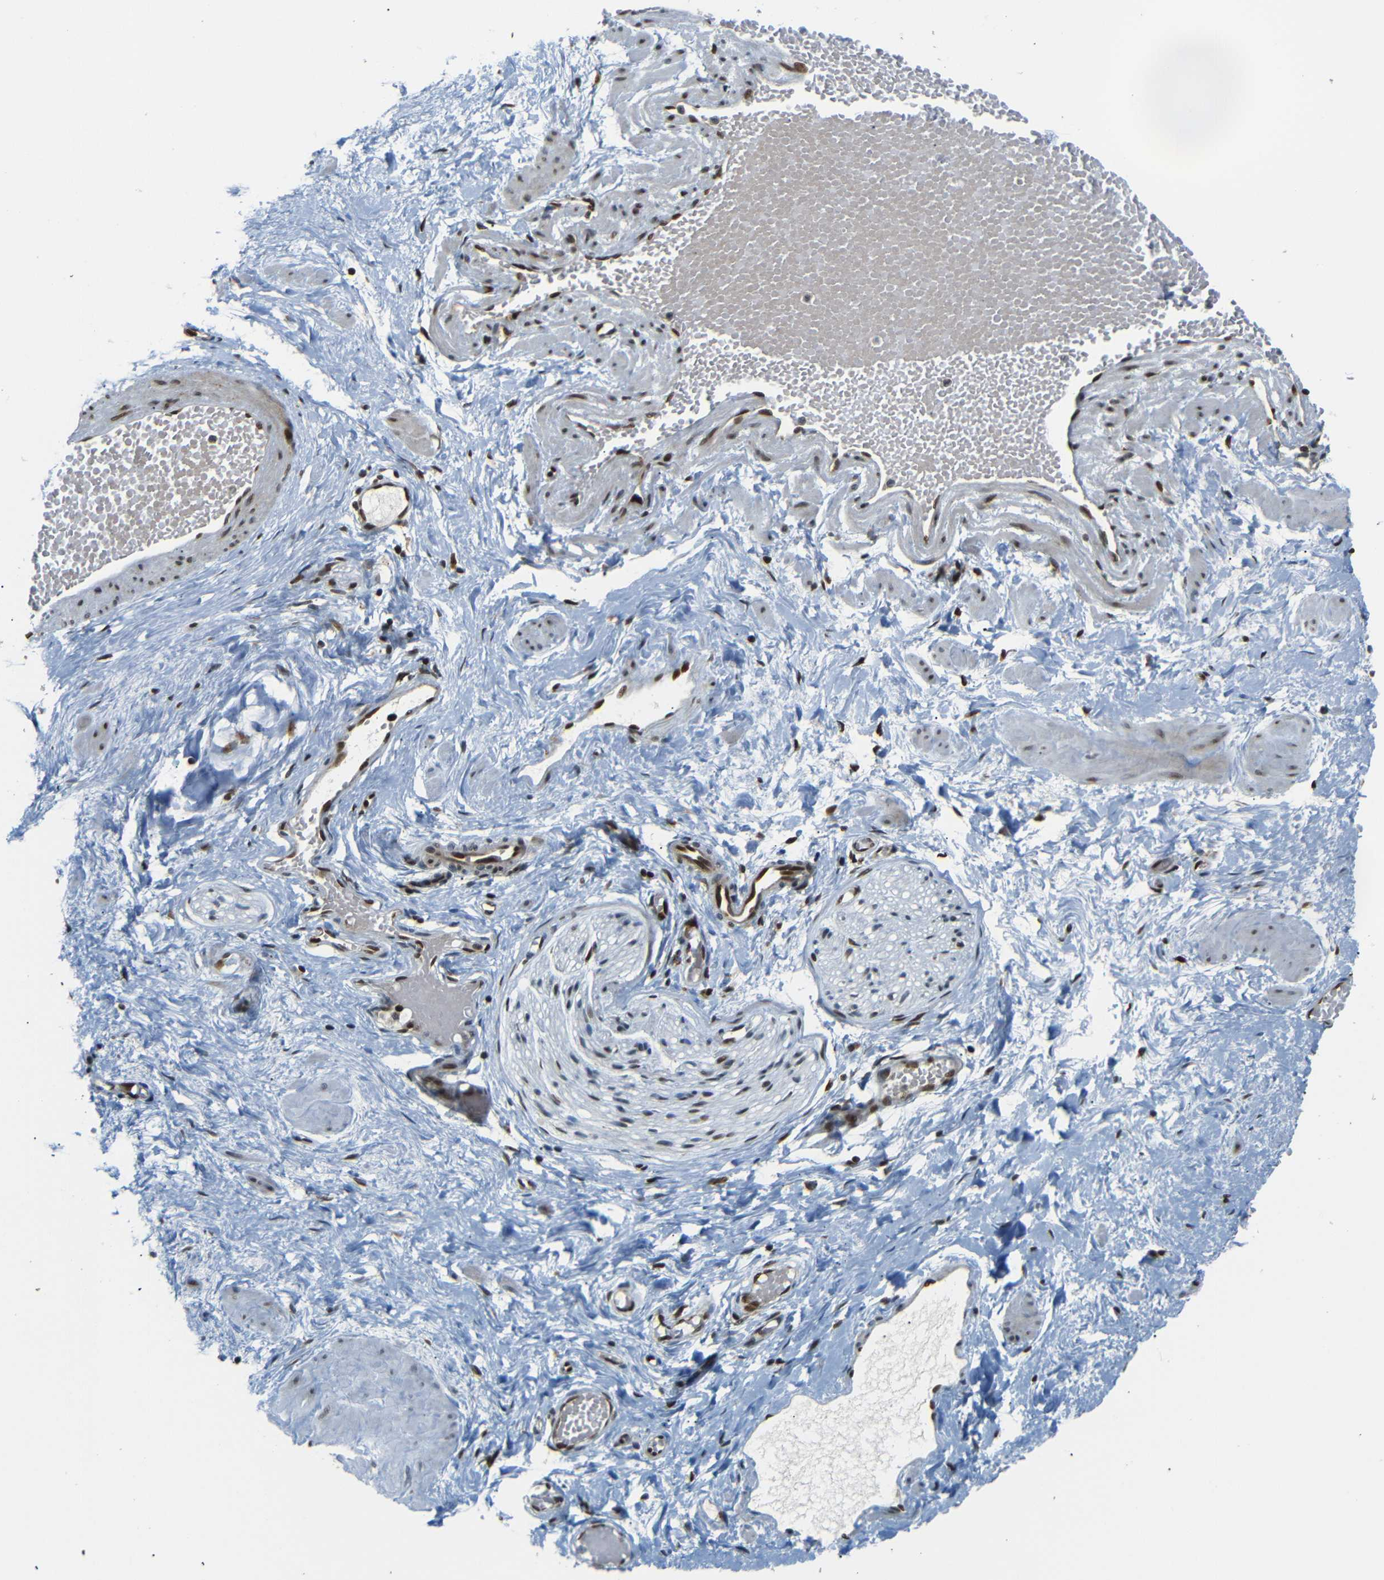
{"staining": {"intensity": "moderate", "quantity": ">75%", "location": "nuclear"}, "tissue": "adipose tissue", "cell_type": "Adipocytes", "image_type": "normal", "snomed": [{"axis": "morphology", "description": "Normal tissue, NOS"}, {"axis": "topography", "description": "Soft tissue"}, {"axis": "topography", "description": "Vascular tissue"}], "caption": "IHC staining of benign adipose tissue, which demonstrates medium levels of moderate nuclear expression in about >75% of adipocytes indicating moderate nuclear protein expression. The staining was performed using DAB (brown) for protein detection and nuclei were counterstained in hematoxylin (blue).", "gene": "SPCS2", "patient": {"sex": "female", "age": 35}}